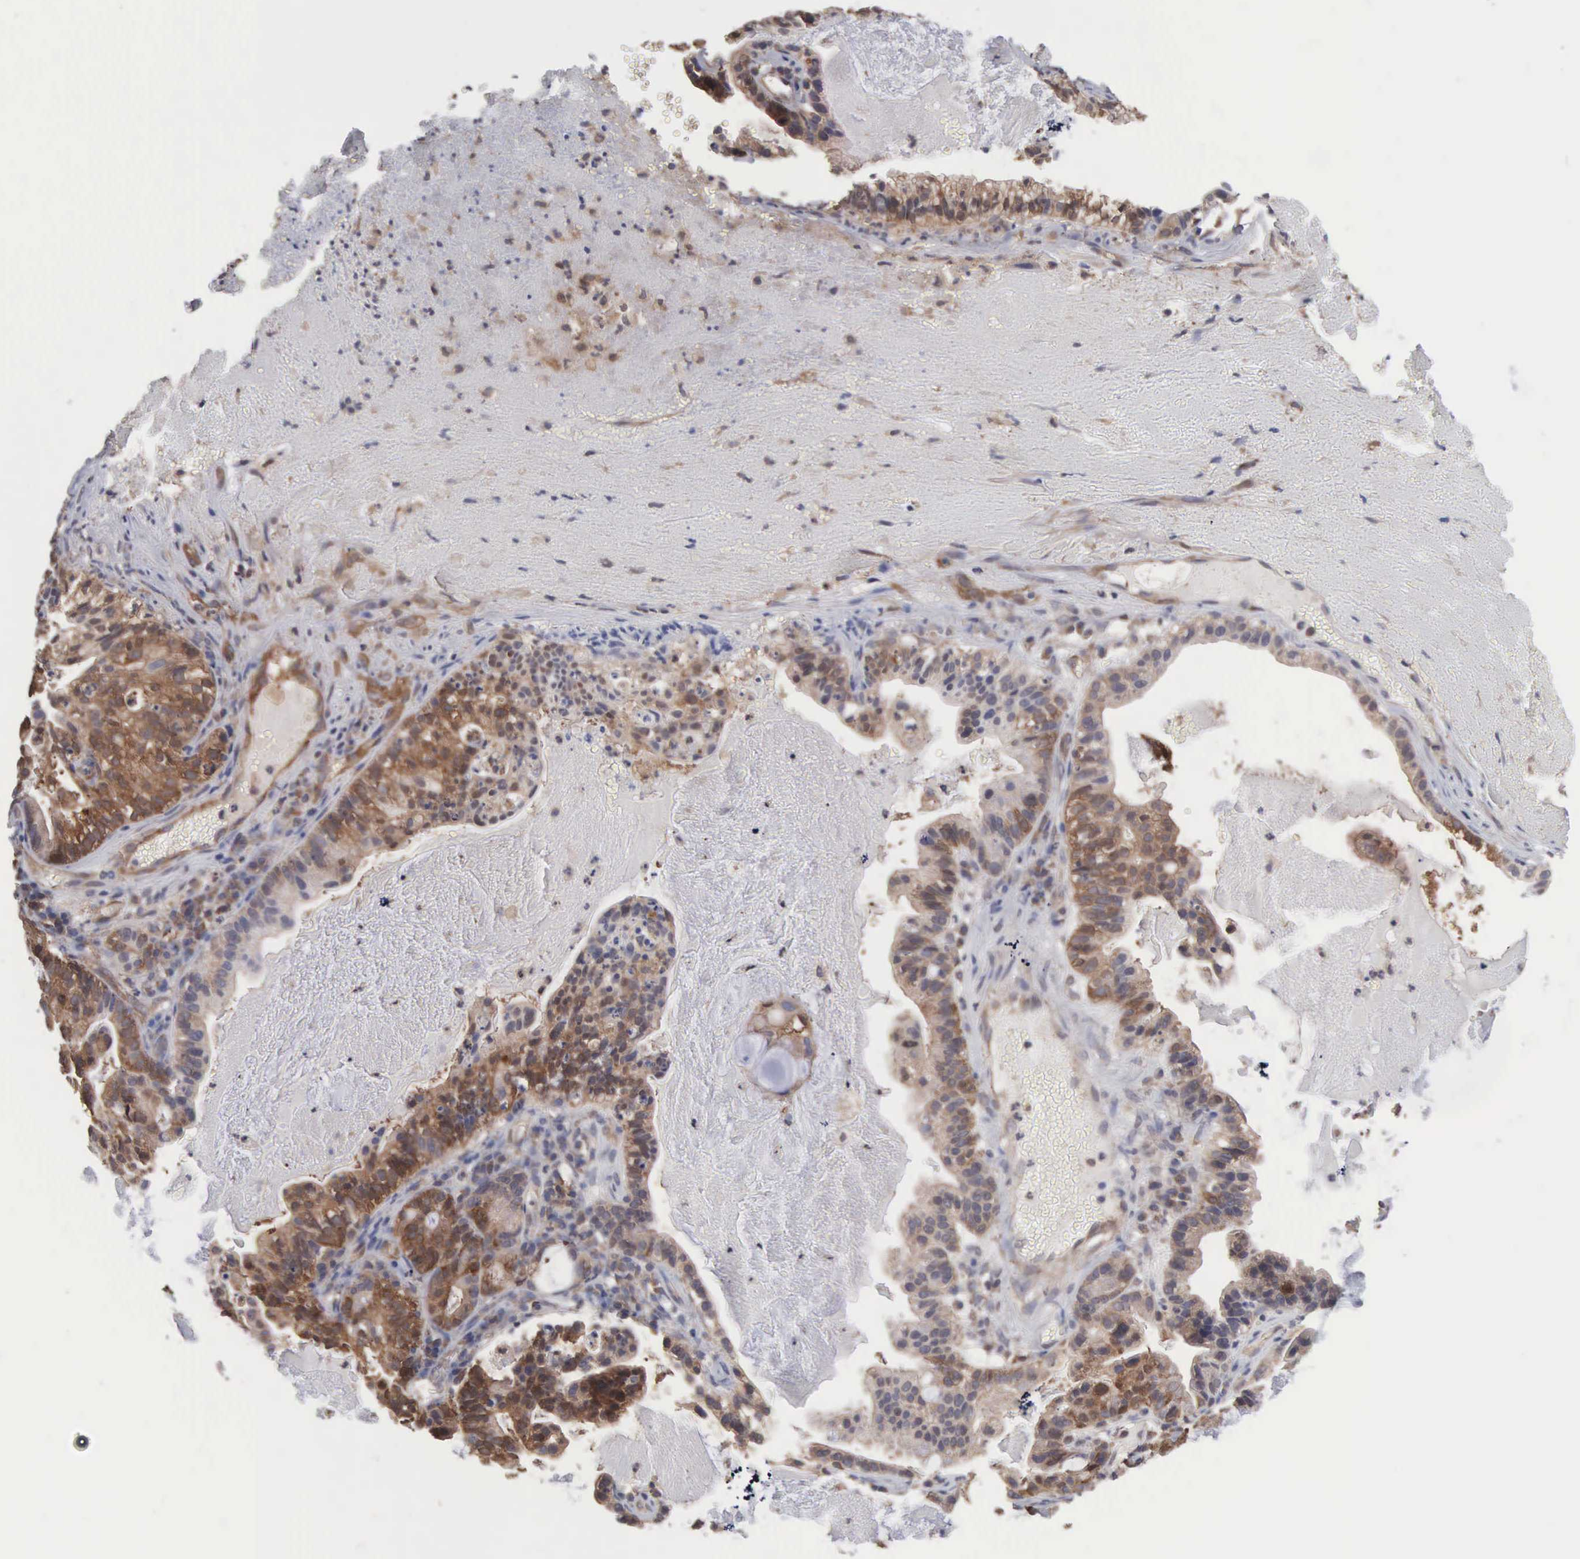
{"staining": {"intensity": "strong", "quantity": ">75%", "location": "cytoplasmic/membranous"}, "tissue": "cervical cancer", "cell_type": "Tumor cells", "image_type": "cancer", "snomed": [{"axis": "morphology", "description": "Adenocarcinoma, NOS"}, {"axis": "topography", "description": "Cervix"}], "caption": "Protein analysis of cervical cancer (adenocarcinoma) tissue shows strong cytoplasmic/membranous staining in approximately >75% of tumor cells.", "gene": "MTHFD1", "patient": {"sex": "female", "age": 41}}